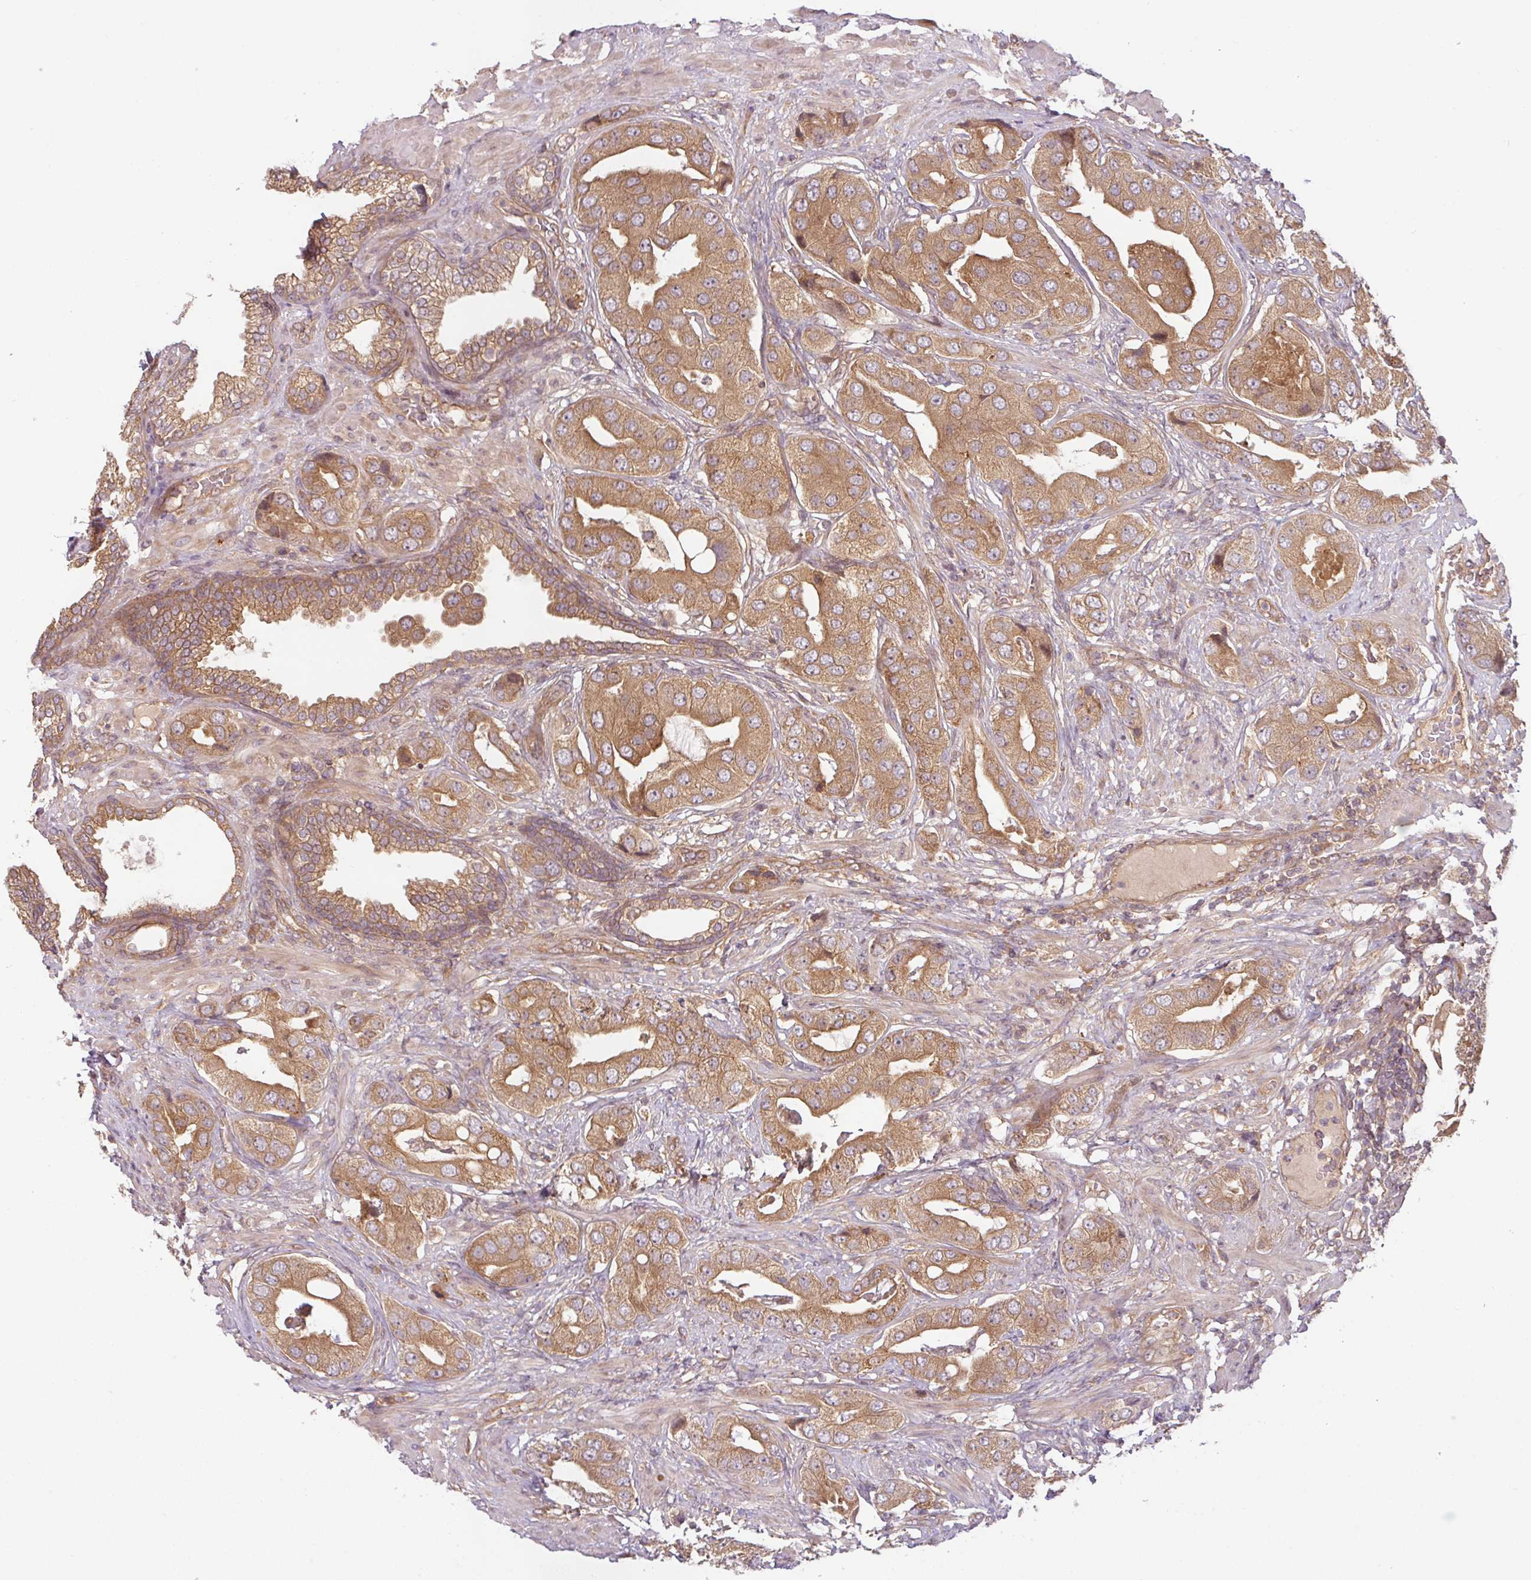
{"staining": {"intensity": "moderate", "quantity": ">75%", "location": "cytoplasmic/membranous"}, "tissue": "prostate cancer", "cell_type": "Tumor cells", "image_type": "cancer", "snomed": [{"axis": "morphology", "description": "Adenocarcinoma, High grade"}, {"axis": "topography", "description": "Prostate"}], "caption": "Human prostate cancer stained with a brown dye exhibits moderate cytoplasmic/membranous positive staining in approximately >75% of tumor cells.", "gene": "RNF31", "patient": {"sex": "male", "age": 63}}